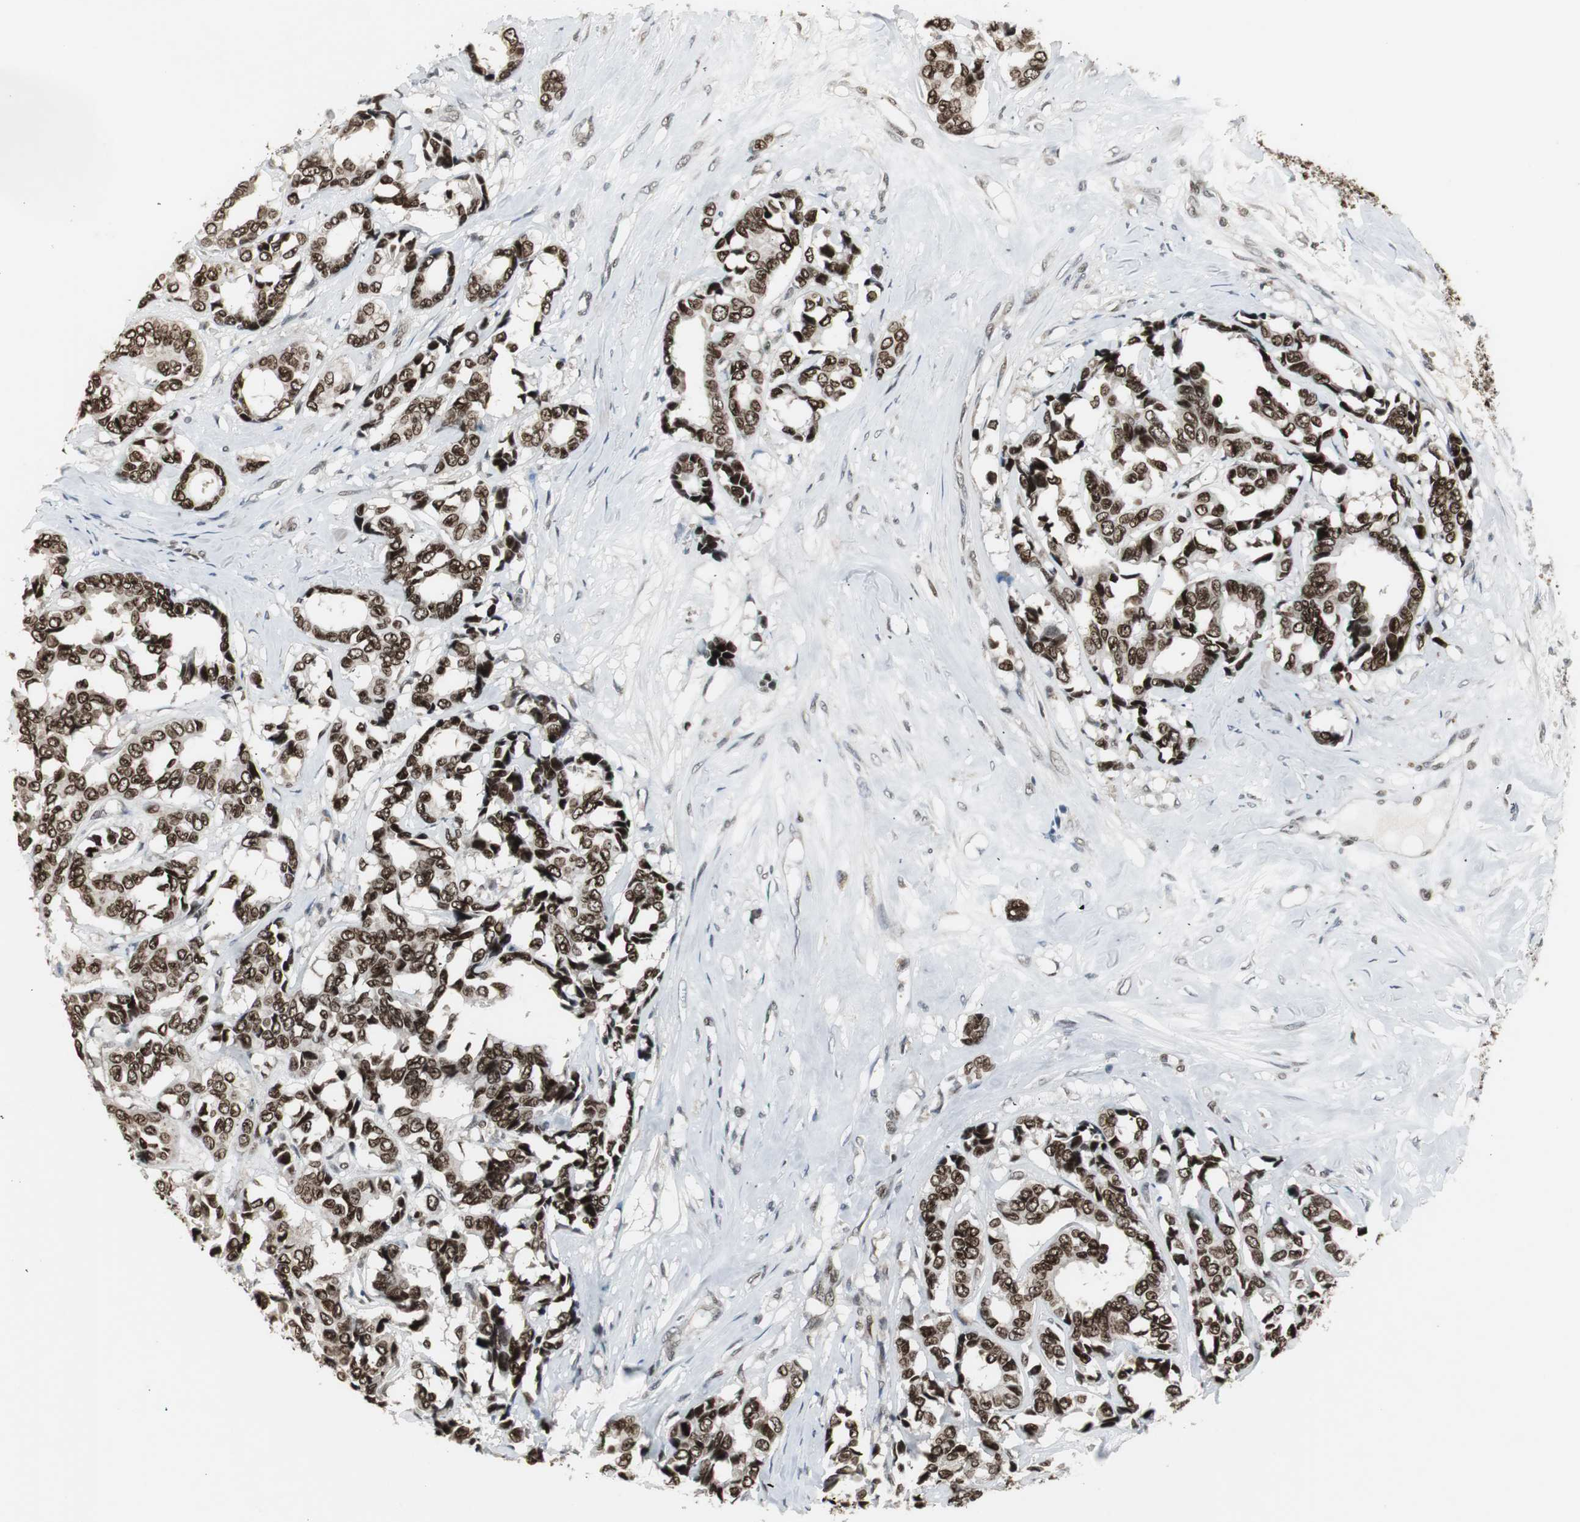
{"staining": {"intensity": "strong", "quantity": ">75%", "location": "nuclear"}, "tissue": "breast cancer", "cell_type": "Tumor cells", "image_type": "cancer", "snomed": [{"axis": "morphology", "description": "Duct carcinoma"}, {"axis": "topography", "description": "Breast"}], "caption": "Protein expression analysis of human breast cancer (invasive ductal carcinoma) reveals strong nuclear positivity in approximately >75% of tumor cells. (Brightfield microscopy of DAB IHC at high magnification).", "gene": "MPG", "patient": {"sex": "female", "age": 87}}